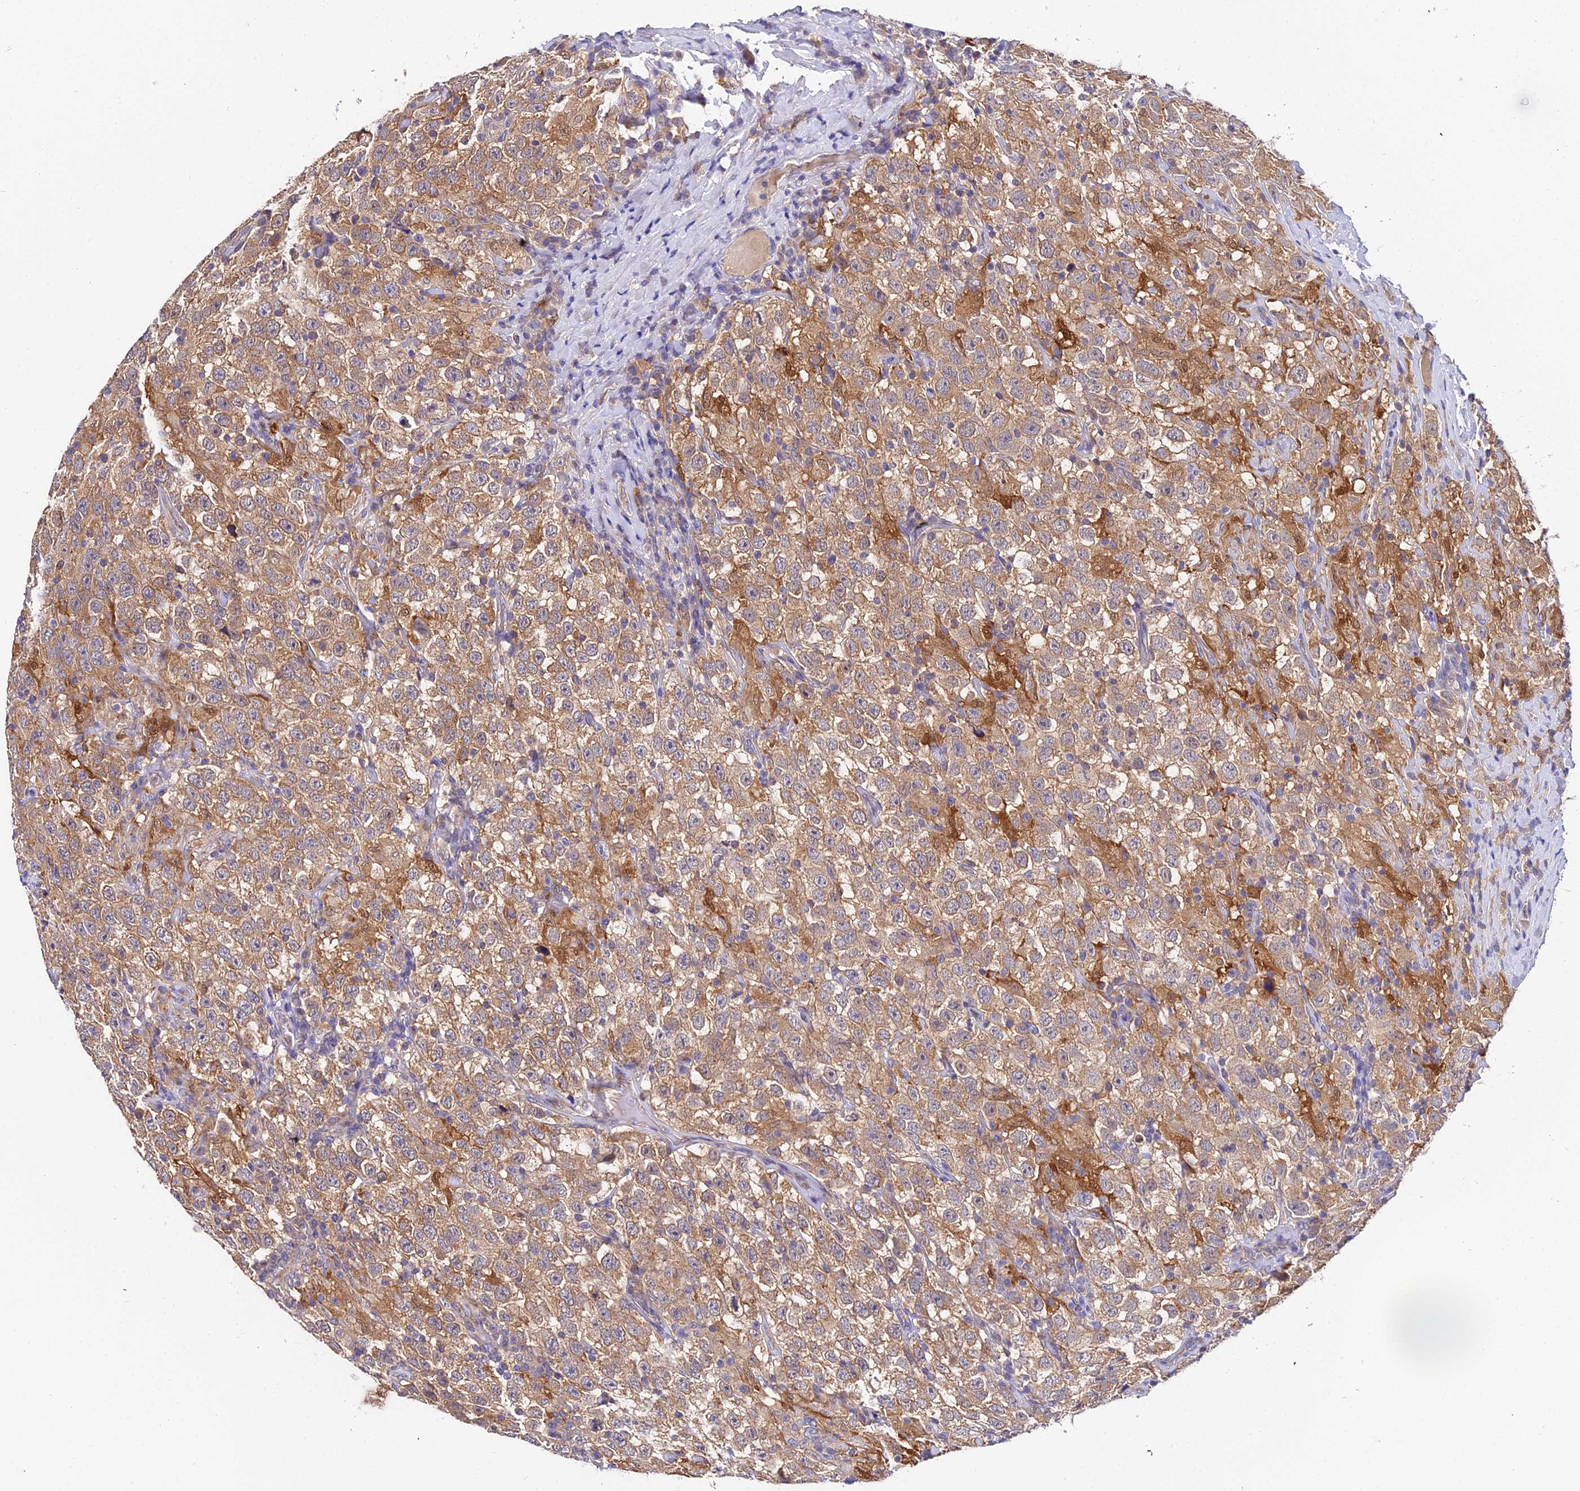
{"staining": {"intensity": "moderate", "quantity": ">75%", "location": "cytoplasmic/membranous"}, "tissue": "testis cancer", "cell_type": "Tumor cells", "image_type": "cancer", "snomed": [{"axis": "morphology", "description": "Seminoma, NOS"}, {"axis": "topography", "description": "Testis"}], "caption": "Moderate cytoplasmic/membranous positivity is appreciated in about >75% of tumor cells in testis cancer.", "gene": "ZBED8", "patient": {"sex": "male", "age": 41}}